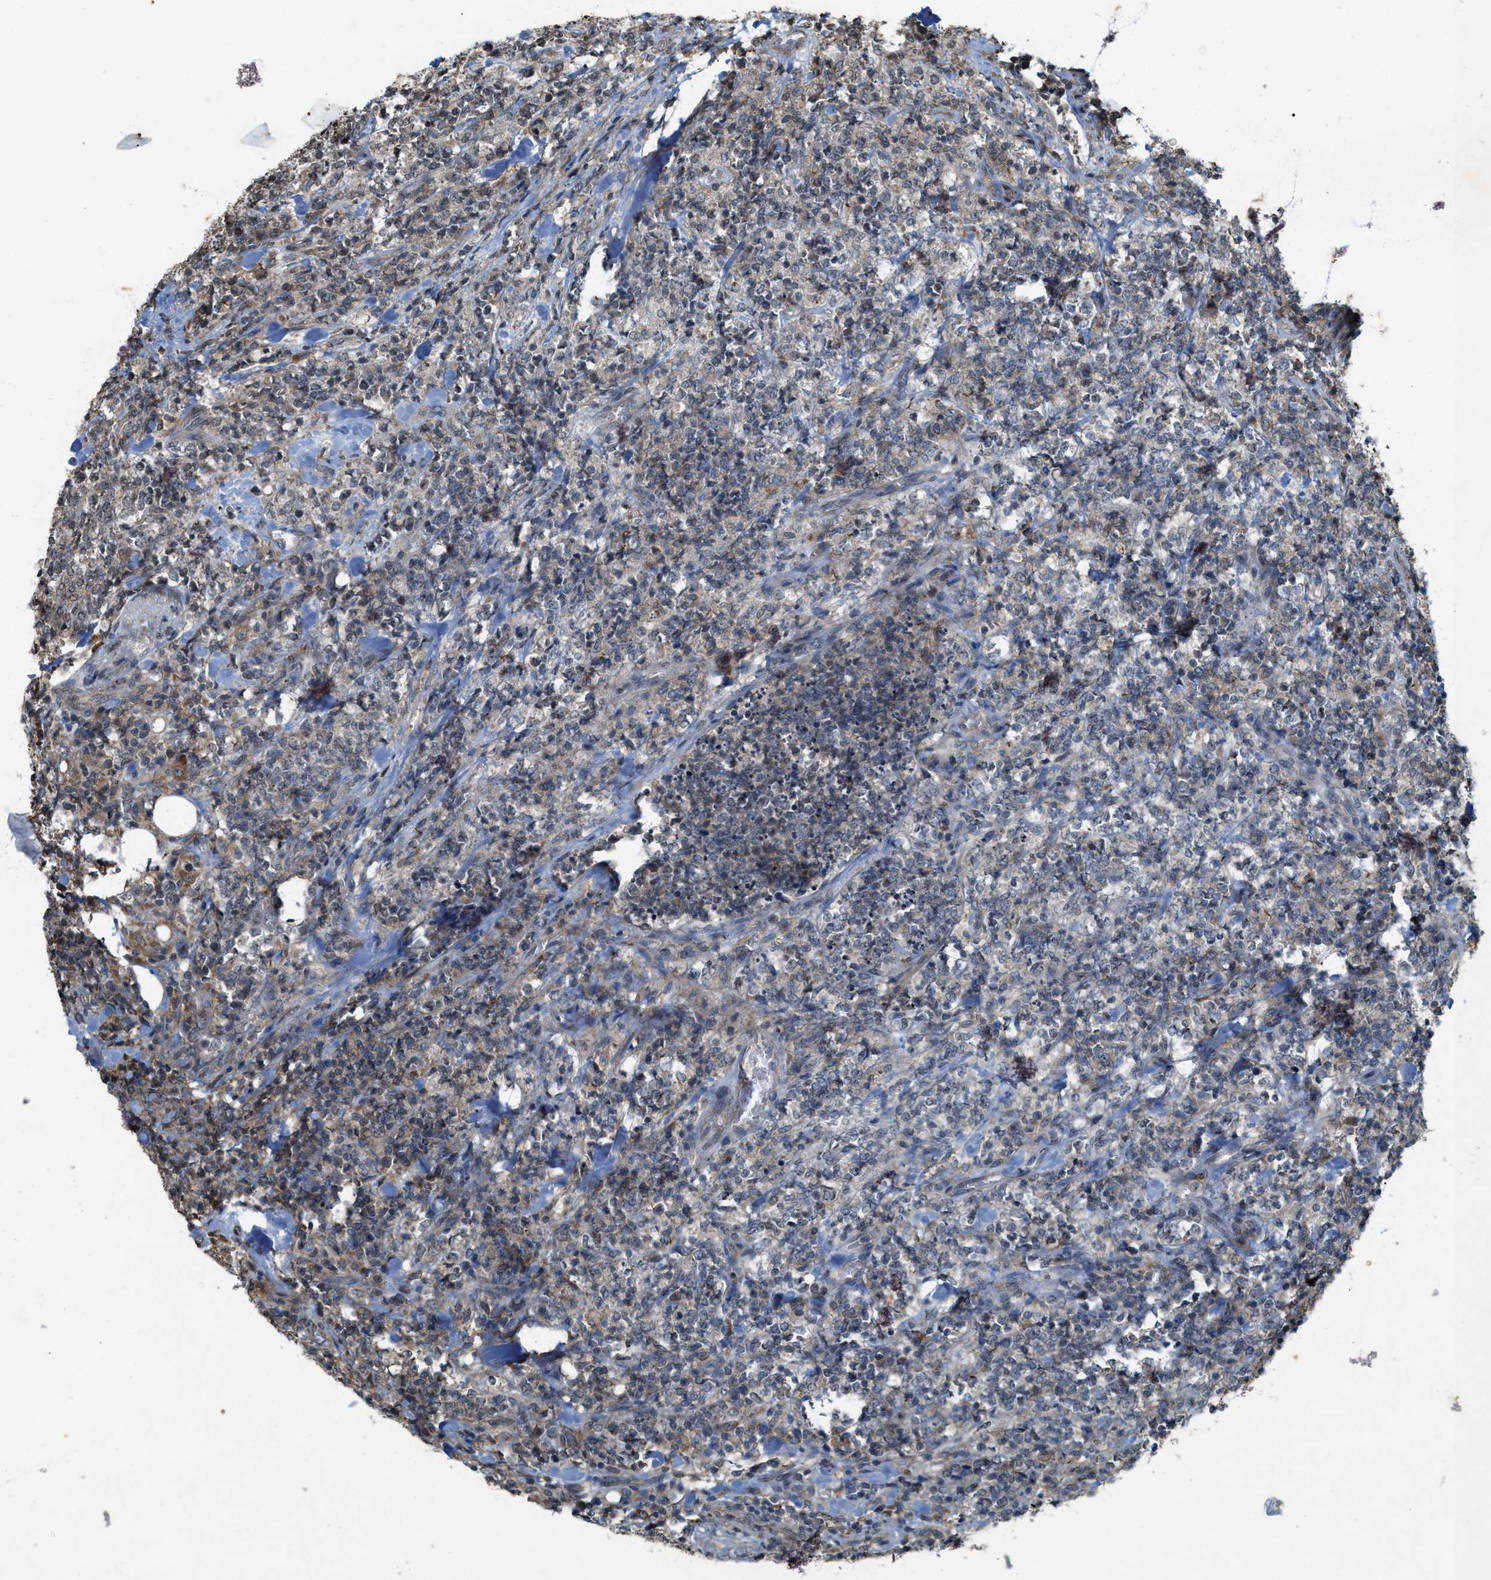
{"staining": {"intensity": "weak", "quantity": "<25%", "location": "cytoplasmic/membranous"}, "tissue": "lymphoma", "cell_type": "Tumor cells", "image_type": "cancer", "snomed": [{"axis": "morphology", "description": "Malignant lymphoma, non-Hodgkin's type, High grade"}, {"axis": "topography", "description": "Soft tissue"}], "caption": "This is an immunohistochemistry (IHC) micrograph of lymphoma. There is no staining in tumor cells.", "gene": "KIF21A", "patient": {"sex": "male", "age": 18}}